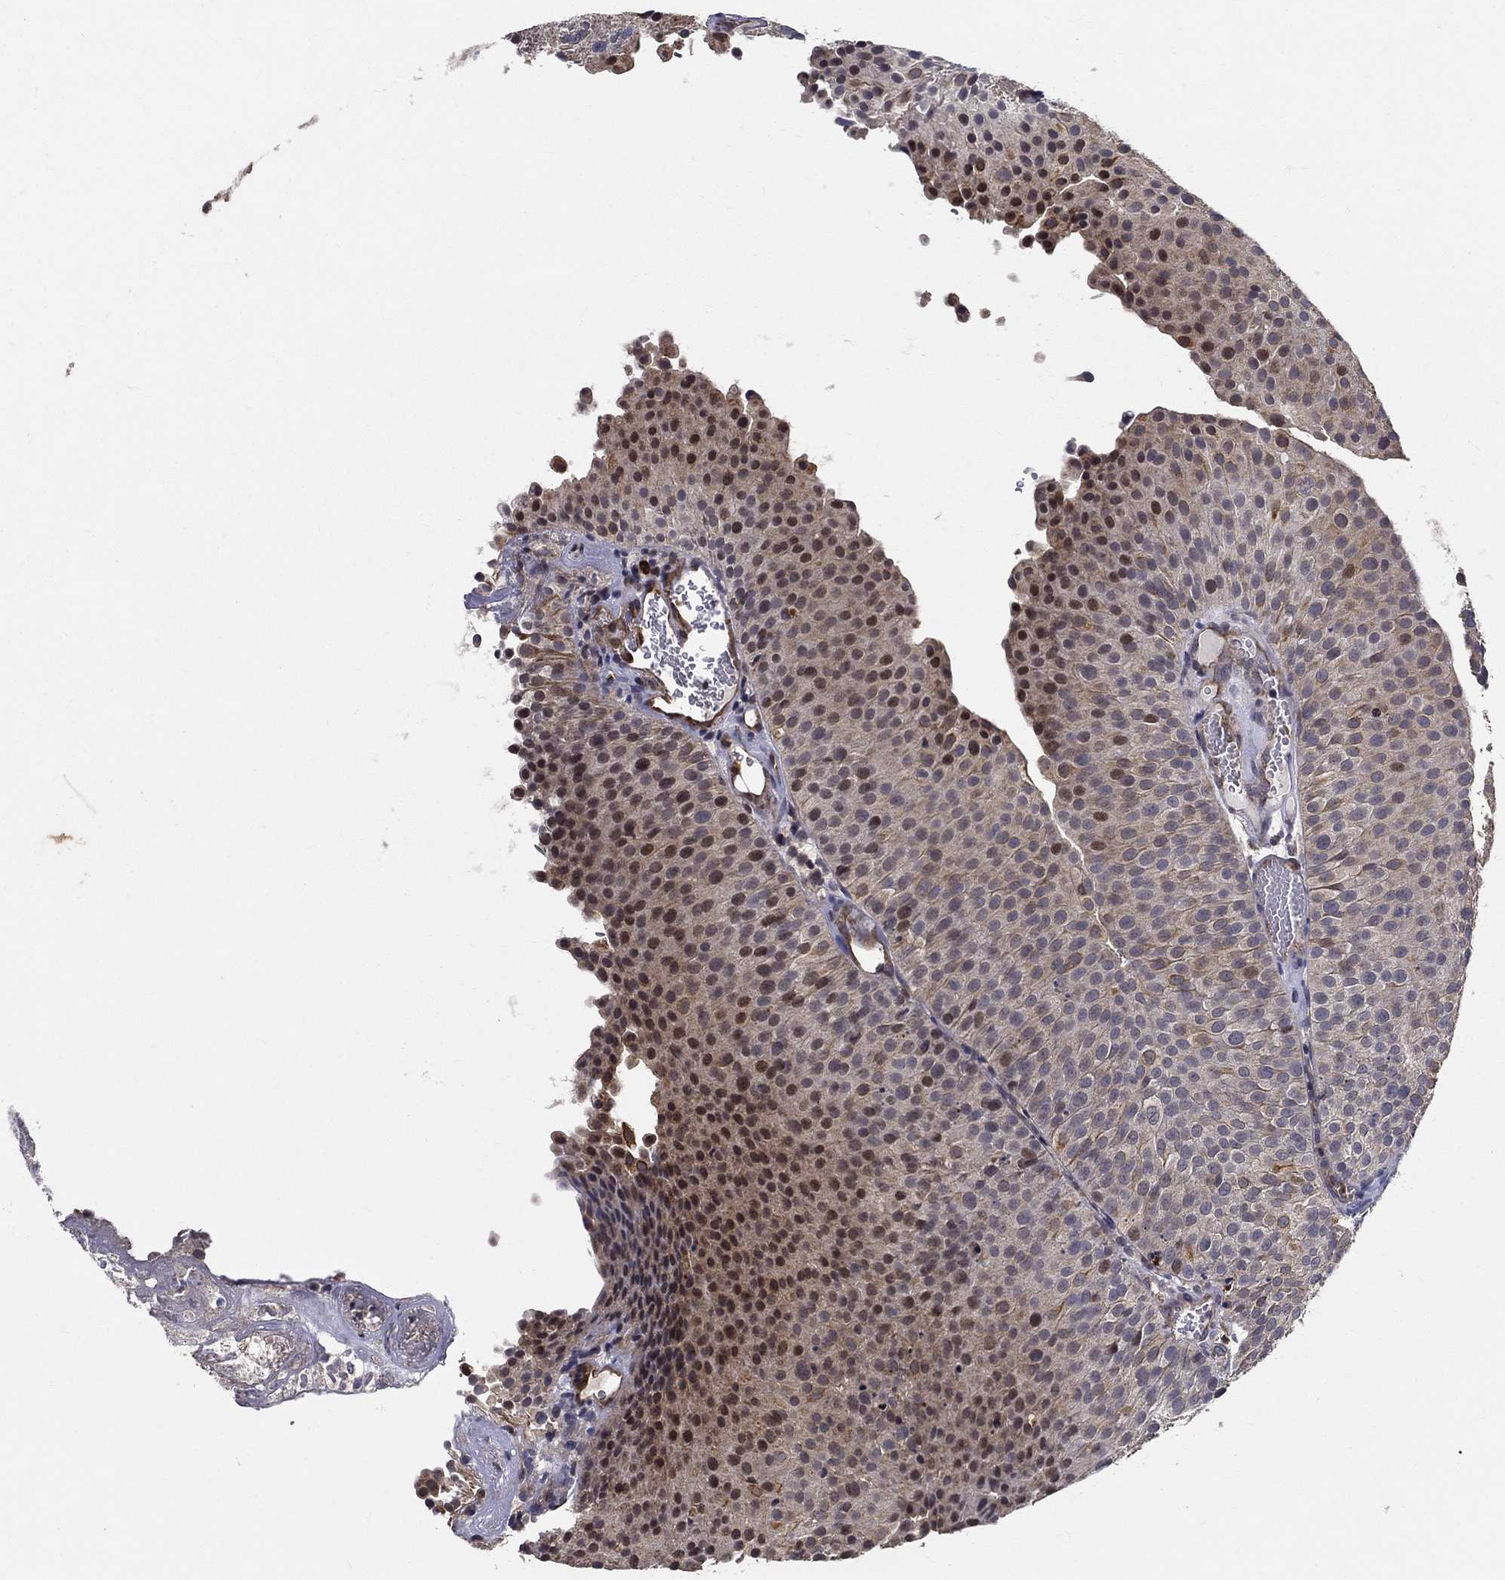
{"staining": {"intensity": "strong", "quantity": "25%-75%", "location": "nuclear"}, "tissue": "urothelial cancer", "cell_type": "Tumor cells", "image_type": "cancer", "snomed": [{"axis": "morphology", "description": "Urothelial carcinoma, Low grade"}, {"axis": "topography", "description": "Urinary bladder"}], "caption": "Immunohistochemical staining of urothelial carcinoma (low-grade) exhibits high levels of strong nuclear protein expression in approximately 25%-75% of tumor cells.", "gene": "ZNF594", "patient": {"sex": "female", "age": 87}}